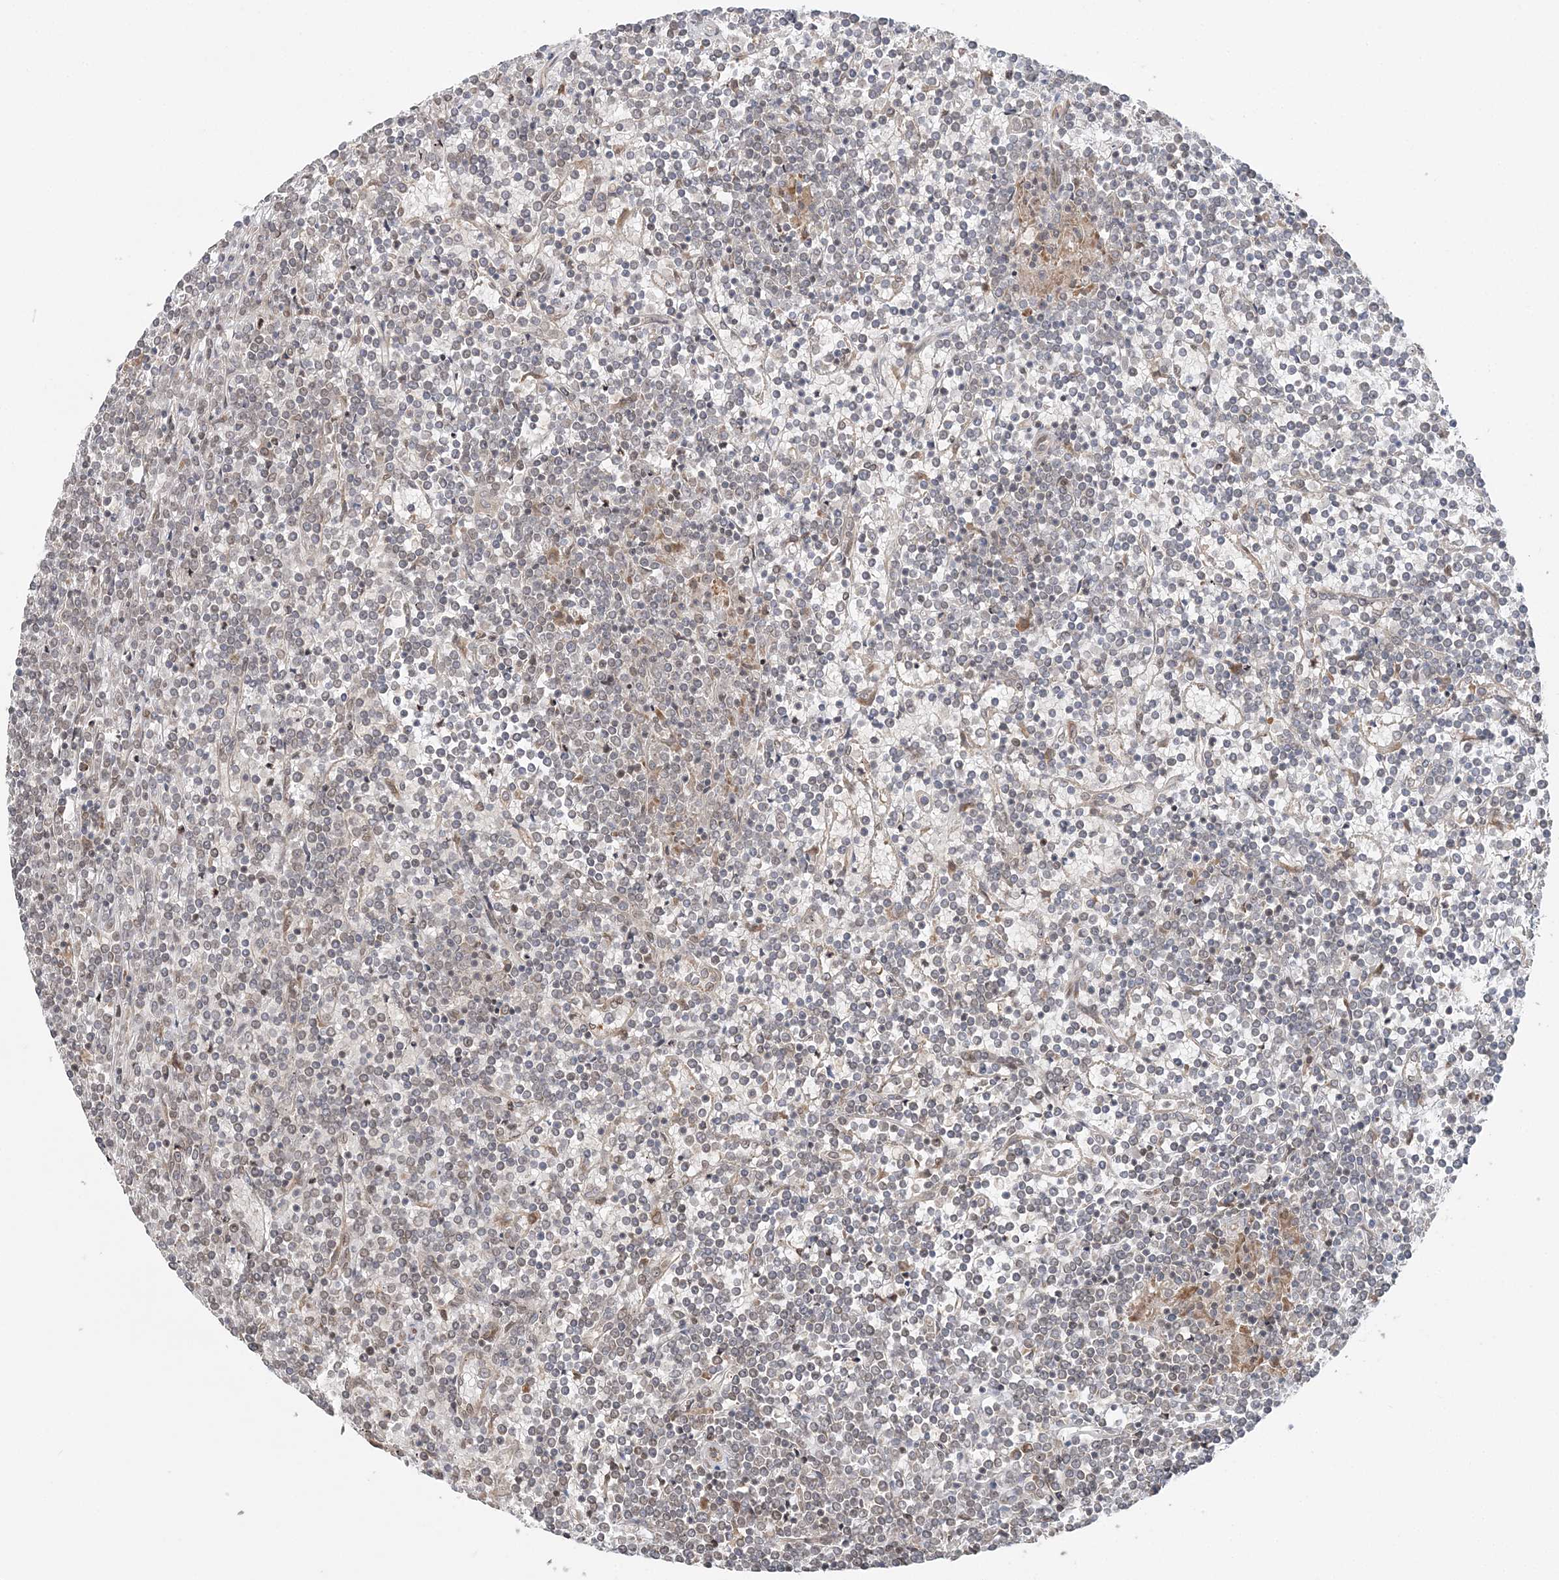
{"staining": {"intensity": "weak", "quantity": "<25%", "location": "nuclear"}, "tissue": "lymphoma", "cell_type": "Tumor cells", "image_type": "cancer", "snomed": [{"axis": "morphology", "description": "Malignant lymphoma, non-Hodgkin's type, Low grade"}, {"axis": "topography", "description": "Spleen"}], "caption": "Immunohistochemistry (IHC) photomicrograph of lymphoma stained for a protein (brown), which shows no staining in tumor cells.", "gene": "TMED10", "patient": {"sex": "female", "age": 19}}